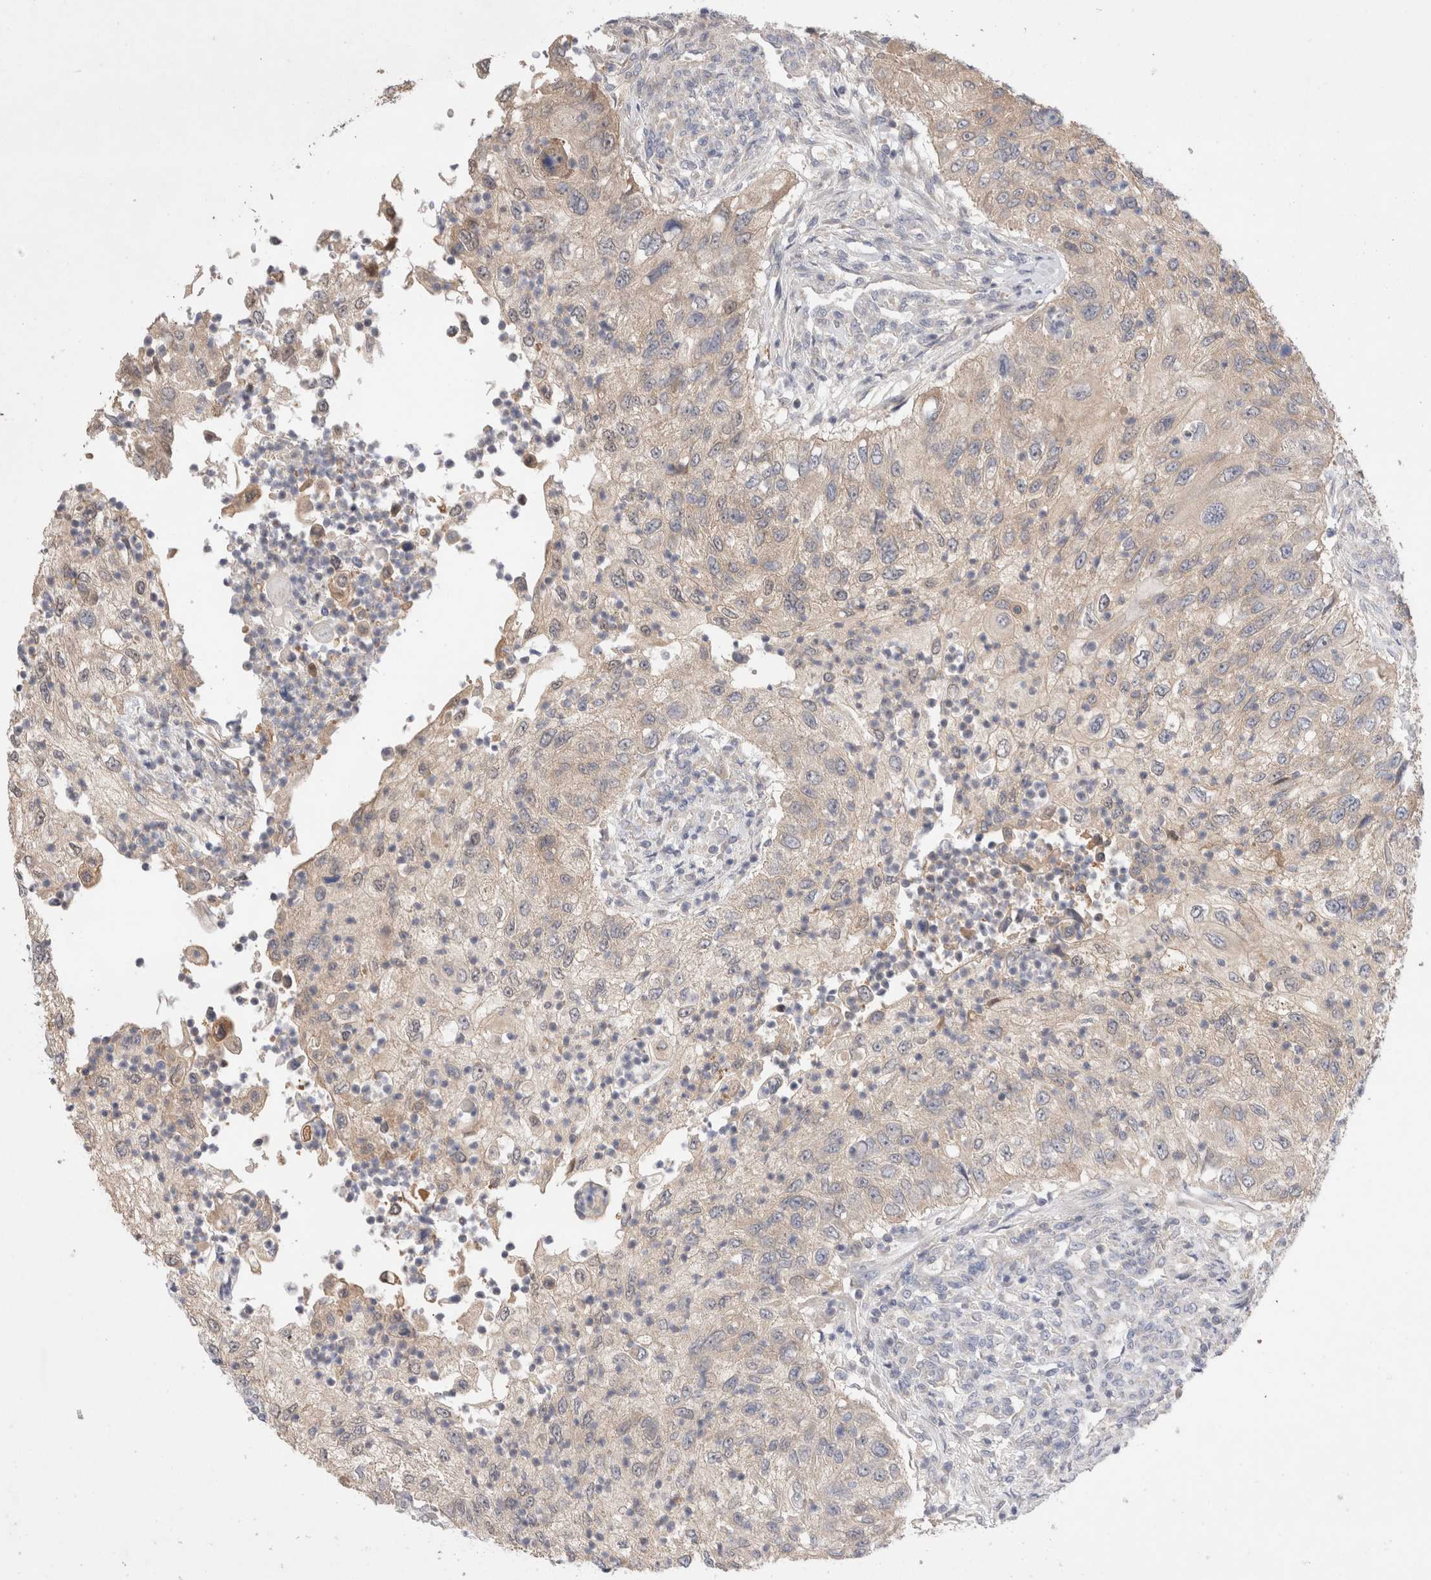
{"staining": {"intensity": "weak", "quantity": ">75%", "location": "cytoplasmic/membranous"}, "tissue": "urothelial cancer", "cell_type": "Tumor cells", "image_type": "cancer", "snomed": [{"axis": "morphology", "description": "Urothelial carcinoma, High grade"}, {"axis": "topography", "description": "Urinary bladder"}], "caption": "This is an image of immunohistochemistry staining of high-grade urothelial carcinoma, which shows weak staining in the cytoplasmic/membranous of tumor cells.", "gene": "IFT74", "patient": {"sex": "female", "age": 60}}